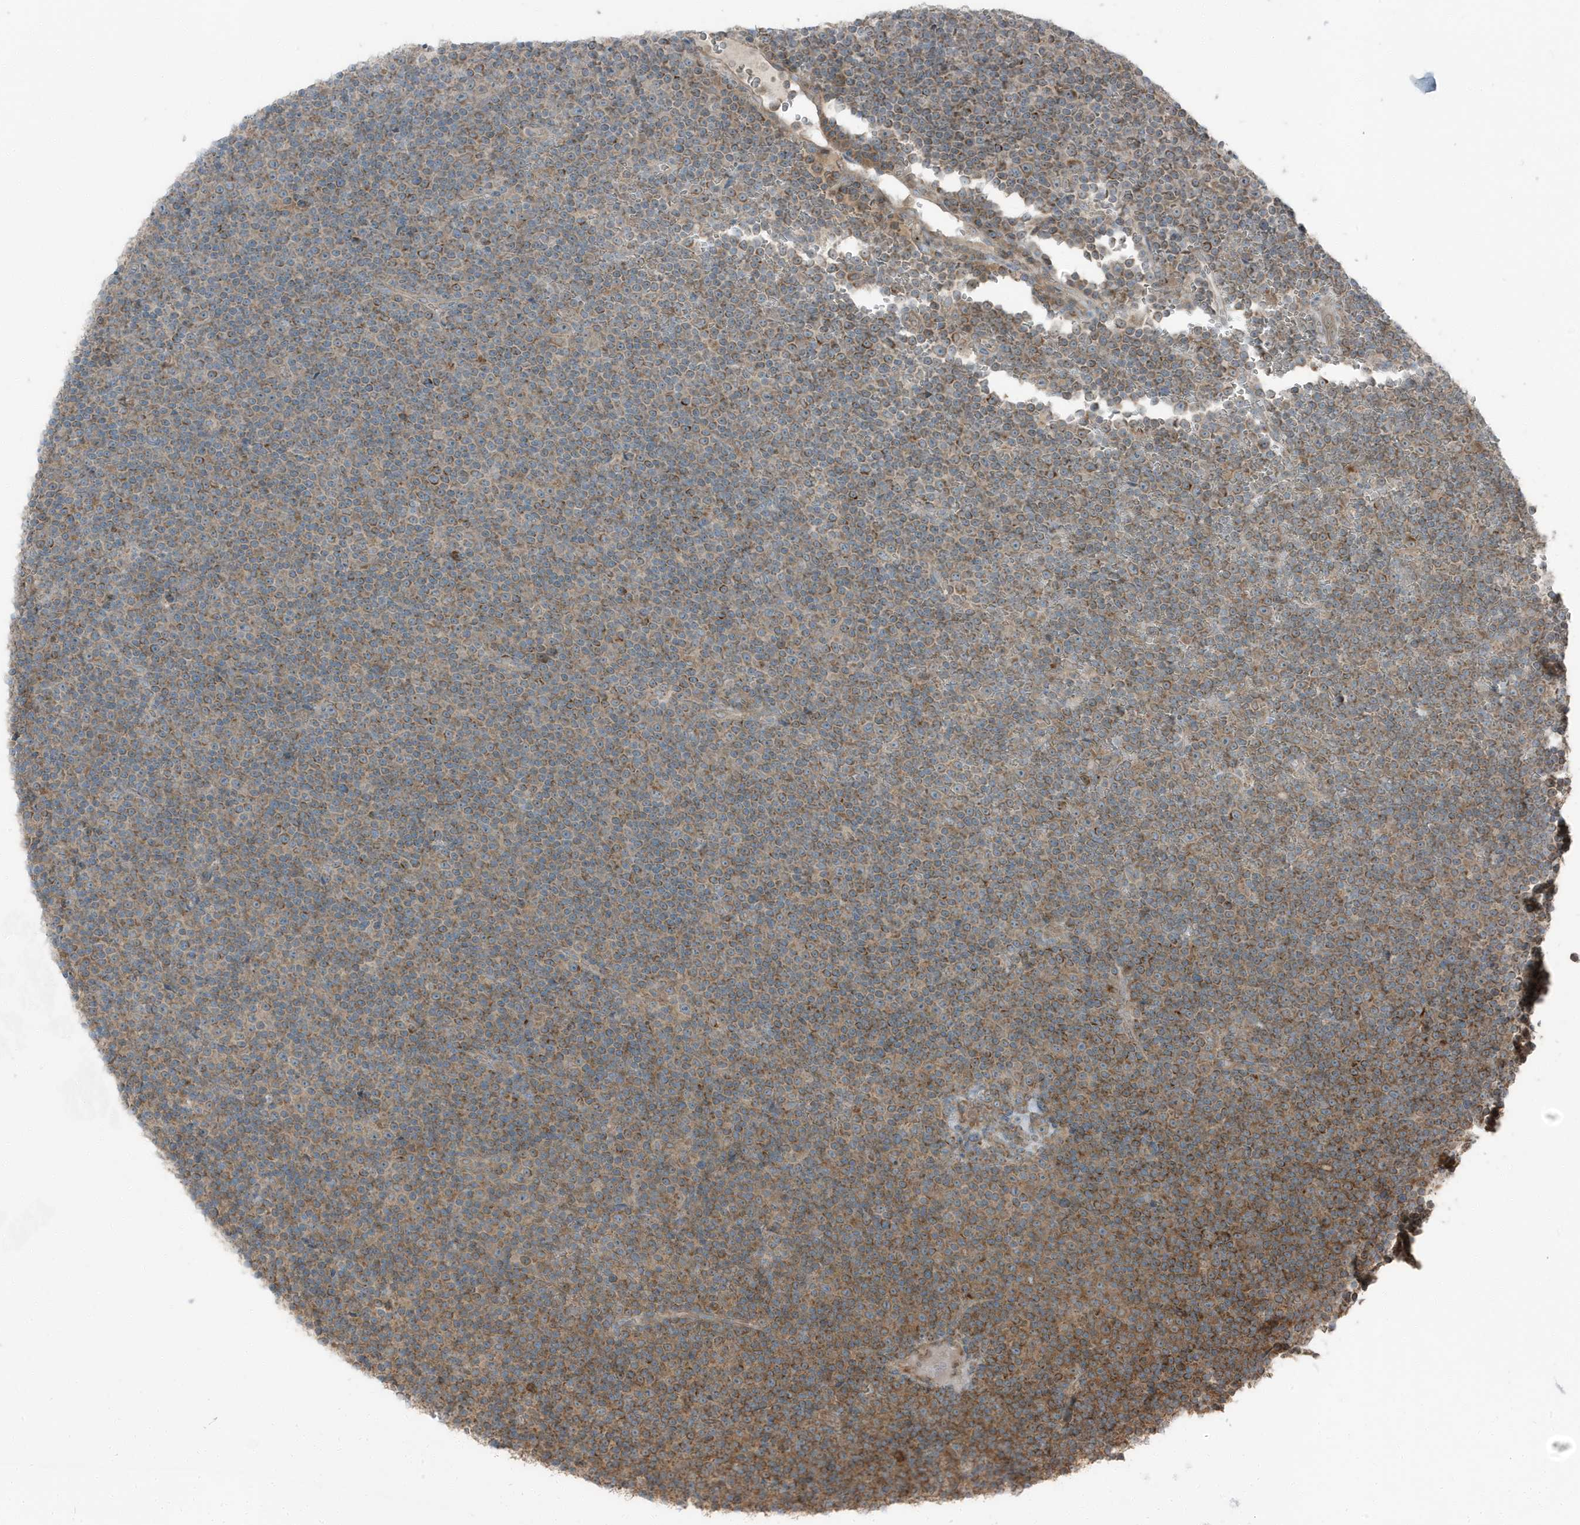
{"staining": {"intensity": "moderate", "quantity": ">75%", "location": "cytoplasmic/membranous"}, "tissue": "lymphoma", "cell_type": "Tumor cells", "image_type": "cancer", "snomed": [{"axis": "morphology", "description": "Malignant lymphoma, non-Hodgkin's type, Low grade"}, {"axis": "topography", "description": "Lymph node"}], "caption": "Immunohistochemical staining of human lymphoma demonstrates medium levels of moderate cytoplasmic/membranous protein positivity in approximately >75% of tumor cells.", "gene": "AZI2", "patient": {"sex": "female", "age": 67}}